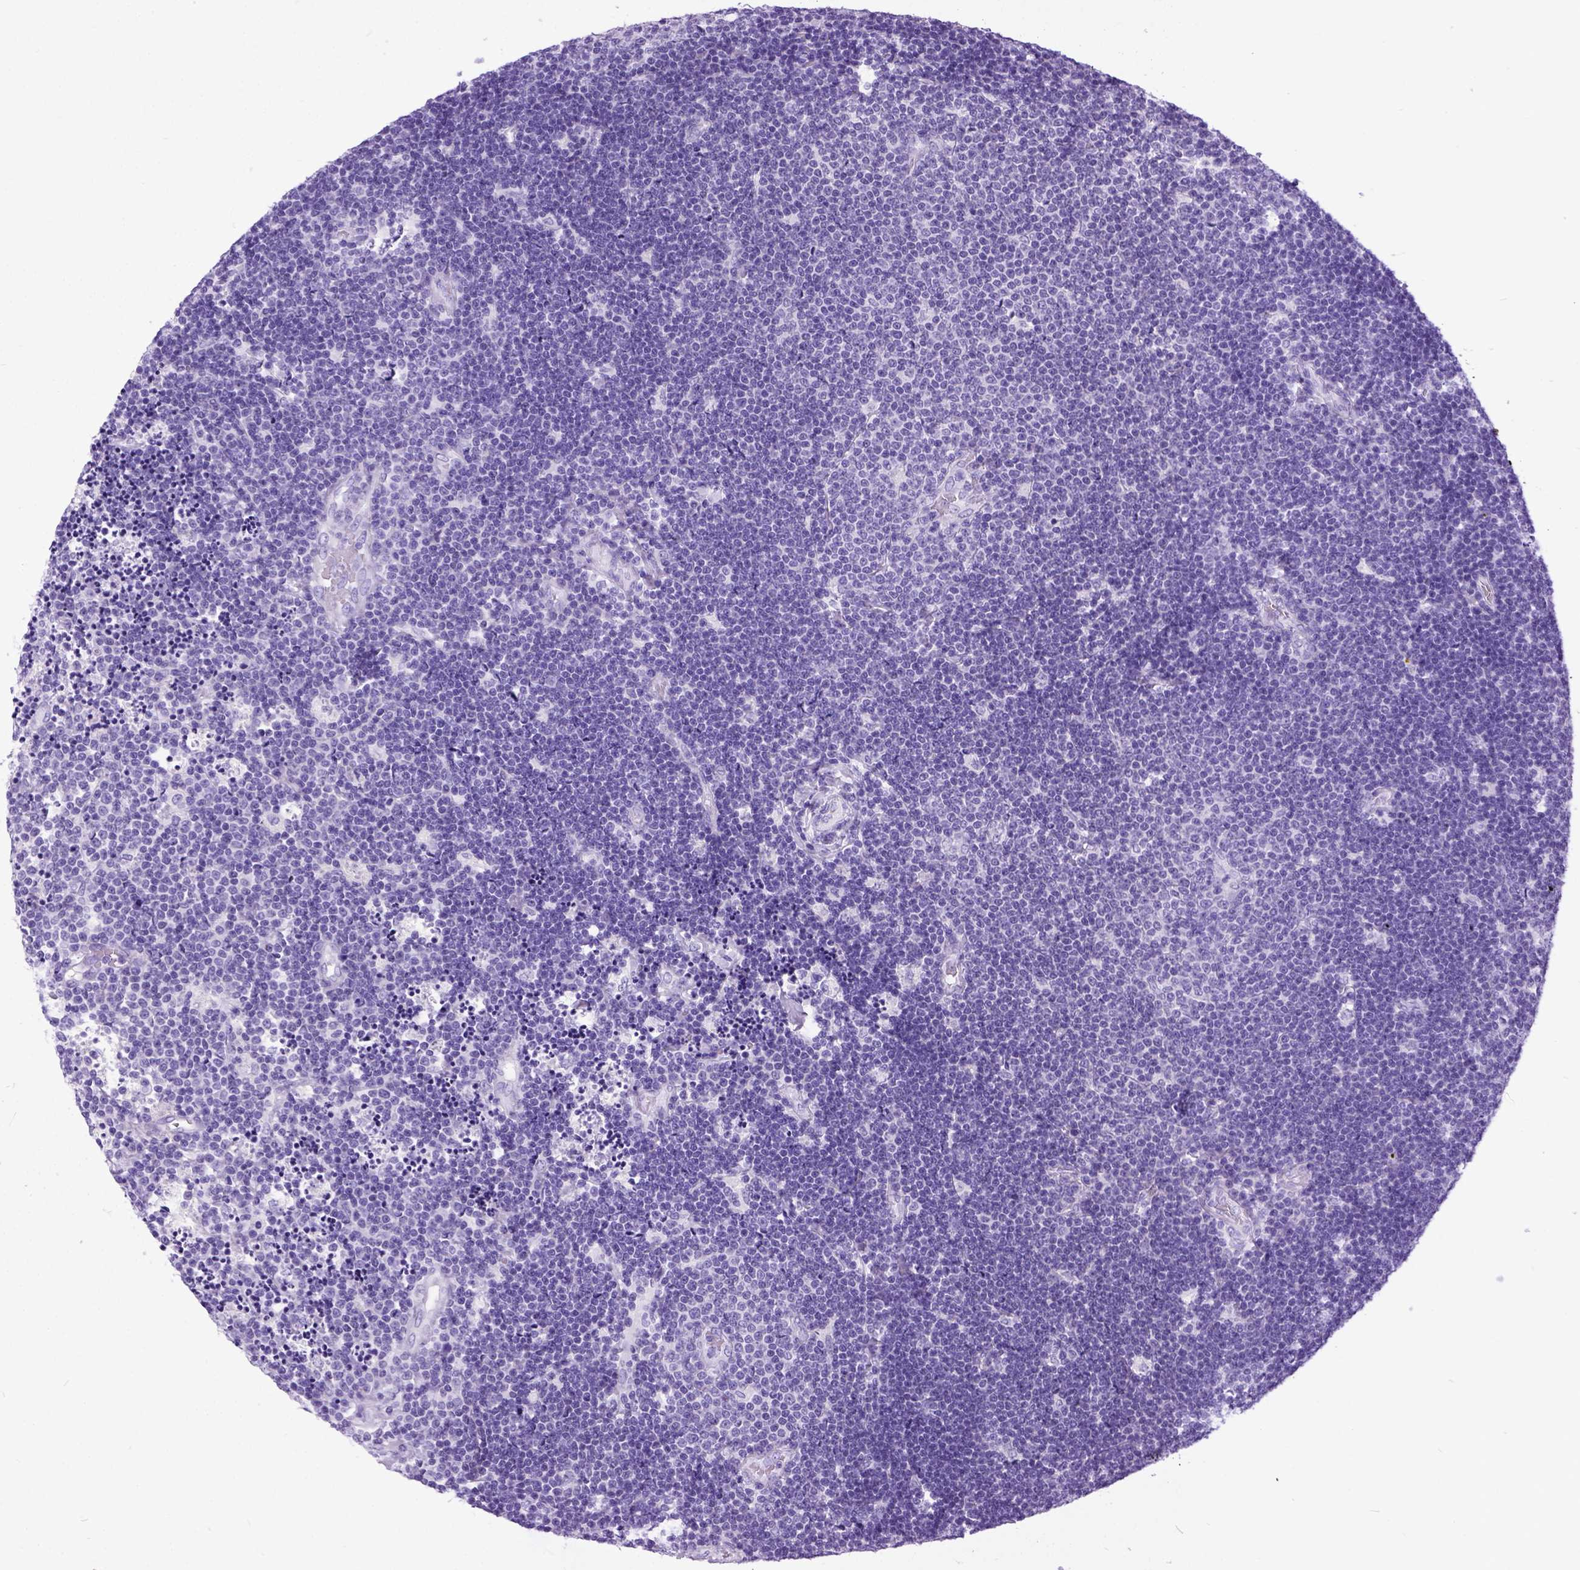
{"staining": {"intensity": "negative", "quantity": "none", "location": "none"}, "tissue": "lymphoma", "cell_type": "Tumor cells", "image_type": "cancer", "snomed": [{"axis": "morphology", "description": "Malignant lymphoma, non-Hodgkin's type, Low grade"}, {"axis": "topography", "description": "Brain"}], "caption": "DAB (3,3'-diaminobenzidine) immunohistochemical staining of lymphoma exhibits no significant positivity in tumor cells.", "gene": "IGF2", "patient": {"sex": "female", "age": 66}}